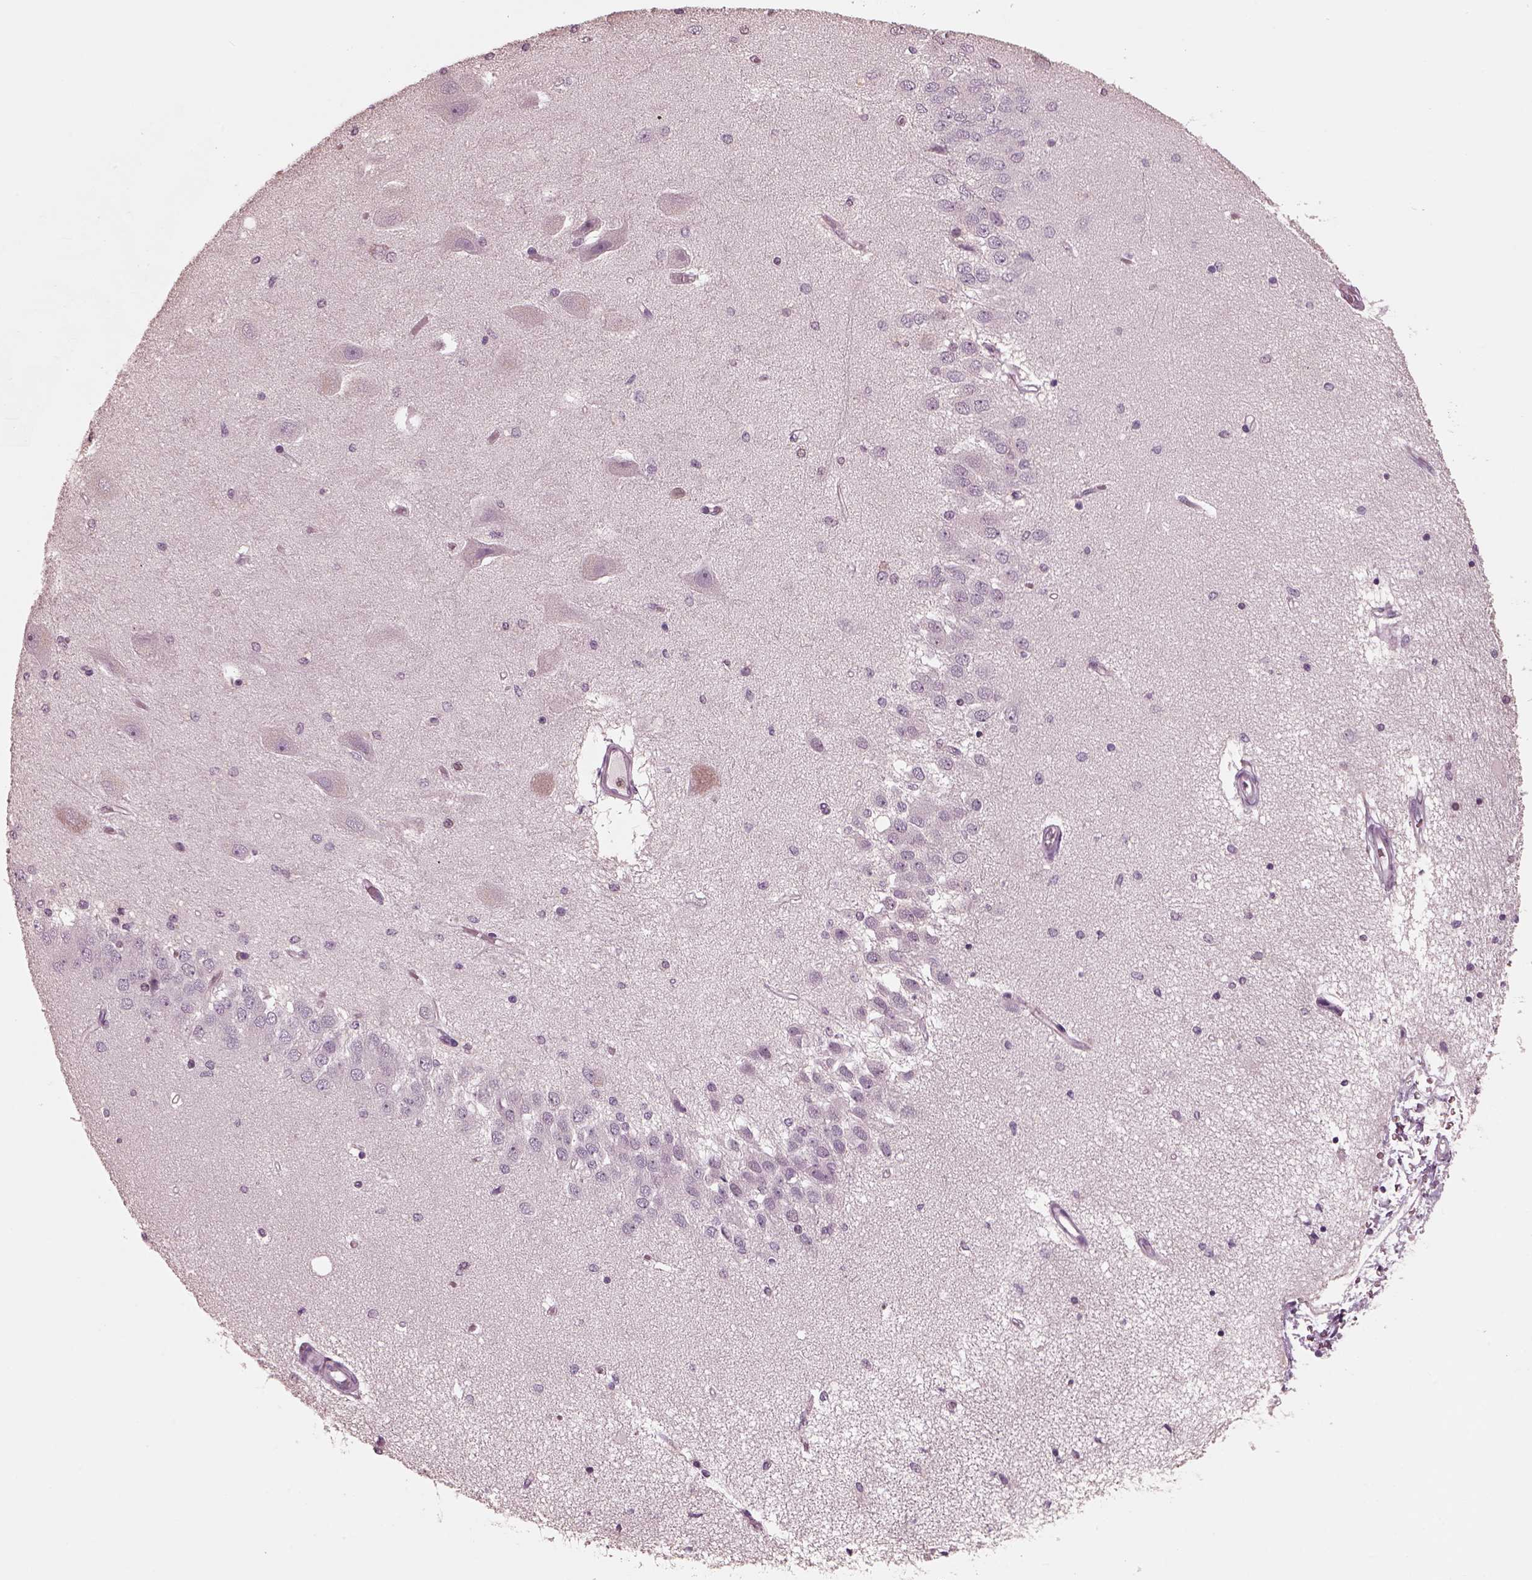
{"staining": {"intensity": "negative", "quantity": "none", "location": "none"}, "tissue": "hippocampus", "cell_type": "Glial cells", "image_type": "normal", "snomed": [{"axis": "morphology", "description": "Normal tissue, NOS"}, {"axis": "topography", "description": "Hippocampus"}], "caption": "High power microscopy histopathology image of an immunohistochemistry (IHC) micrograph of unremarkable hippocampus, revealing no significant expression in glial cells.", "gene": "TSKS", "patient": {"sex": "female", "age": 54}}